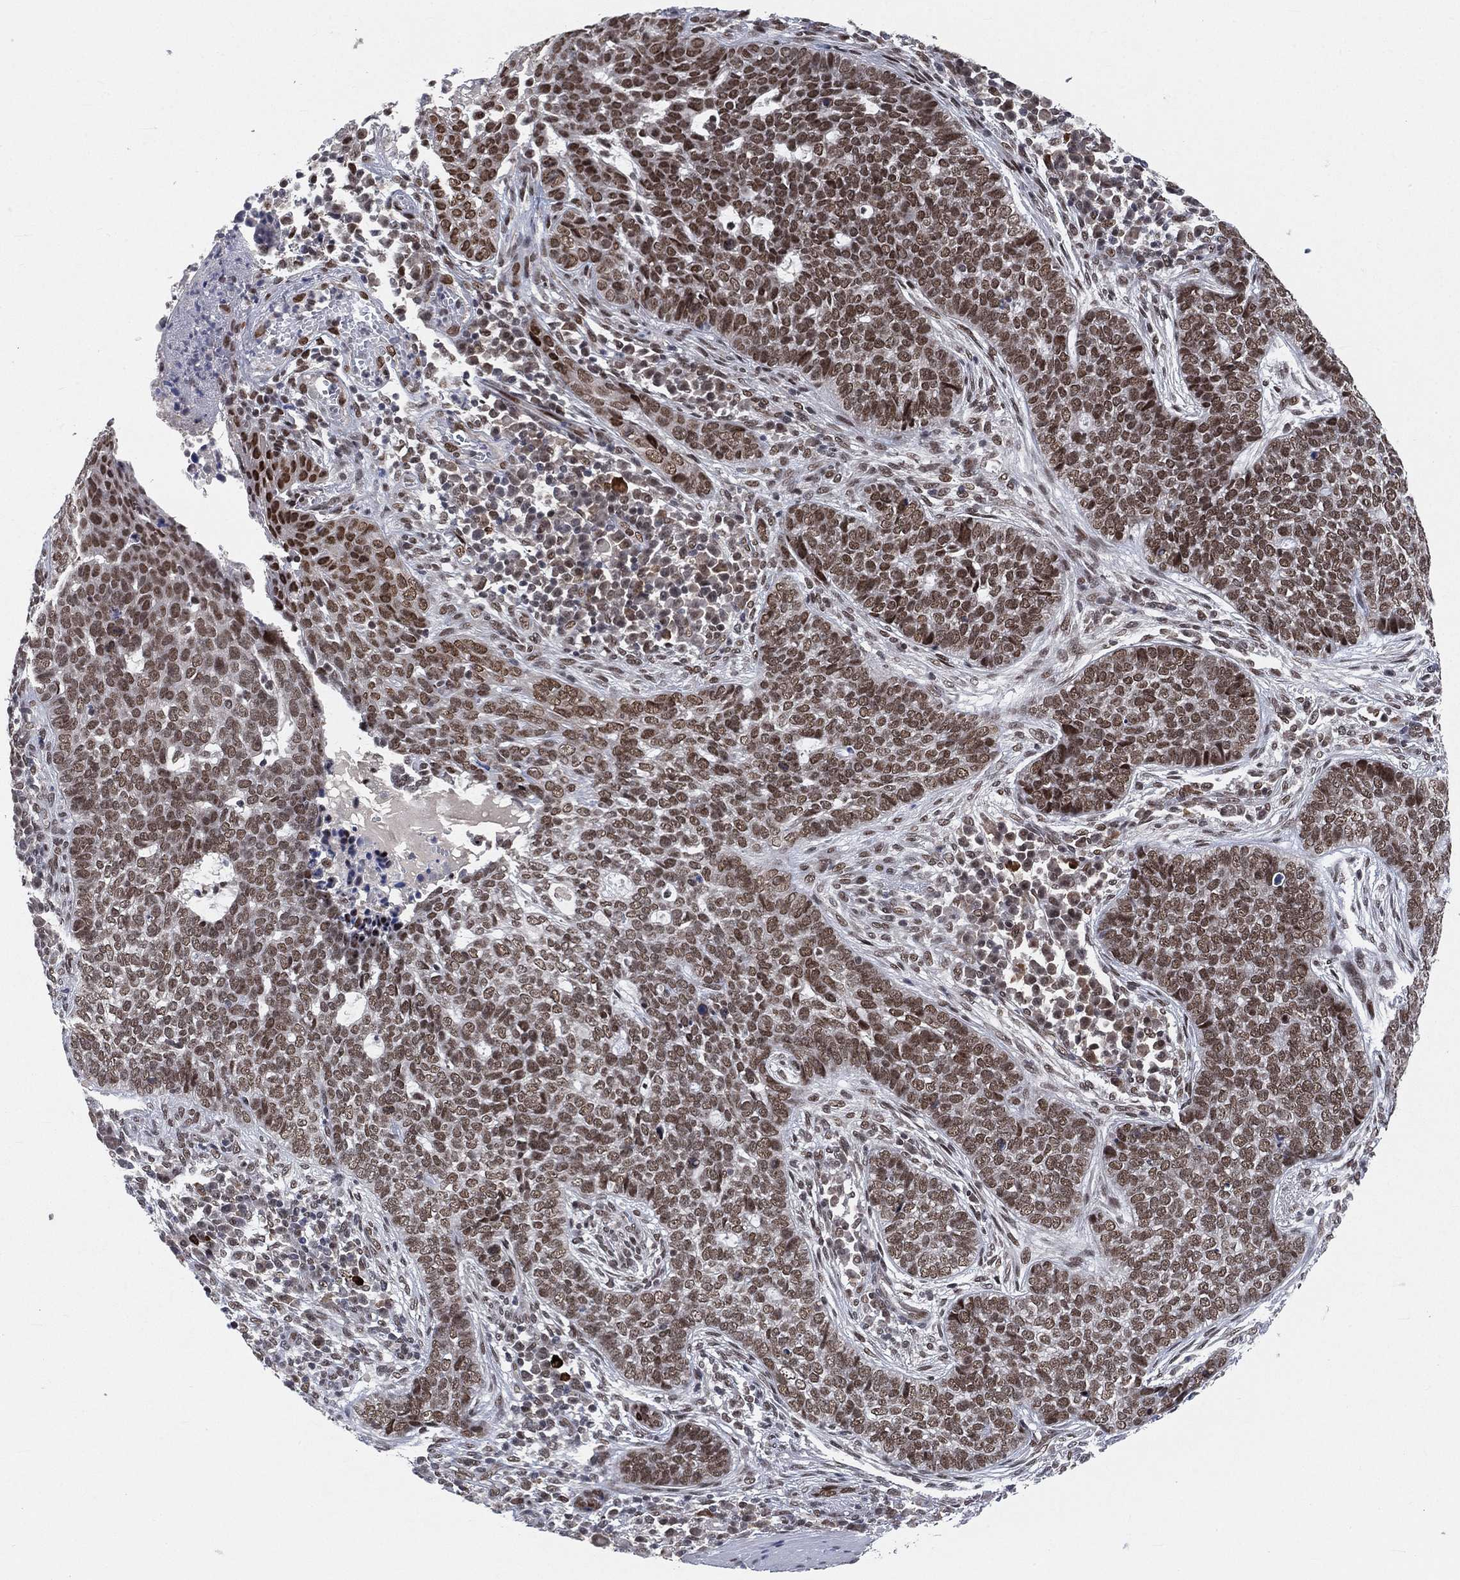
{"staining": {"intensity": "moderate", "quantity": ">75%", "location": "nuclear"}, "tissue": "skin cancer", "cell_type": "Tumor cells", "image_type": "cancer", "snomed": [{"axis": "morphology", "description": "Basal cell carcinoma"}, {"axis": "topography", "description": "Skin"}], "caption": "The immunohistochemical stain highlights moderate nuclear expression in tumor cells of skin basal cell carcinoma tissue. (DAB IHC, brown staining for protein, blue staining for nuclei).", "gene": "YLPM1", "patient": {"sex": "female", "age": 69}}